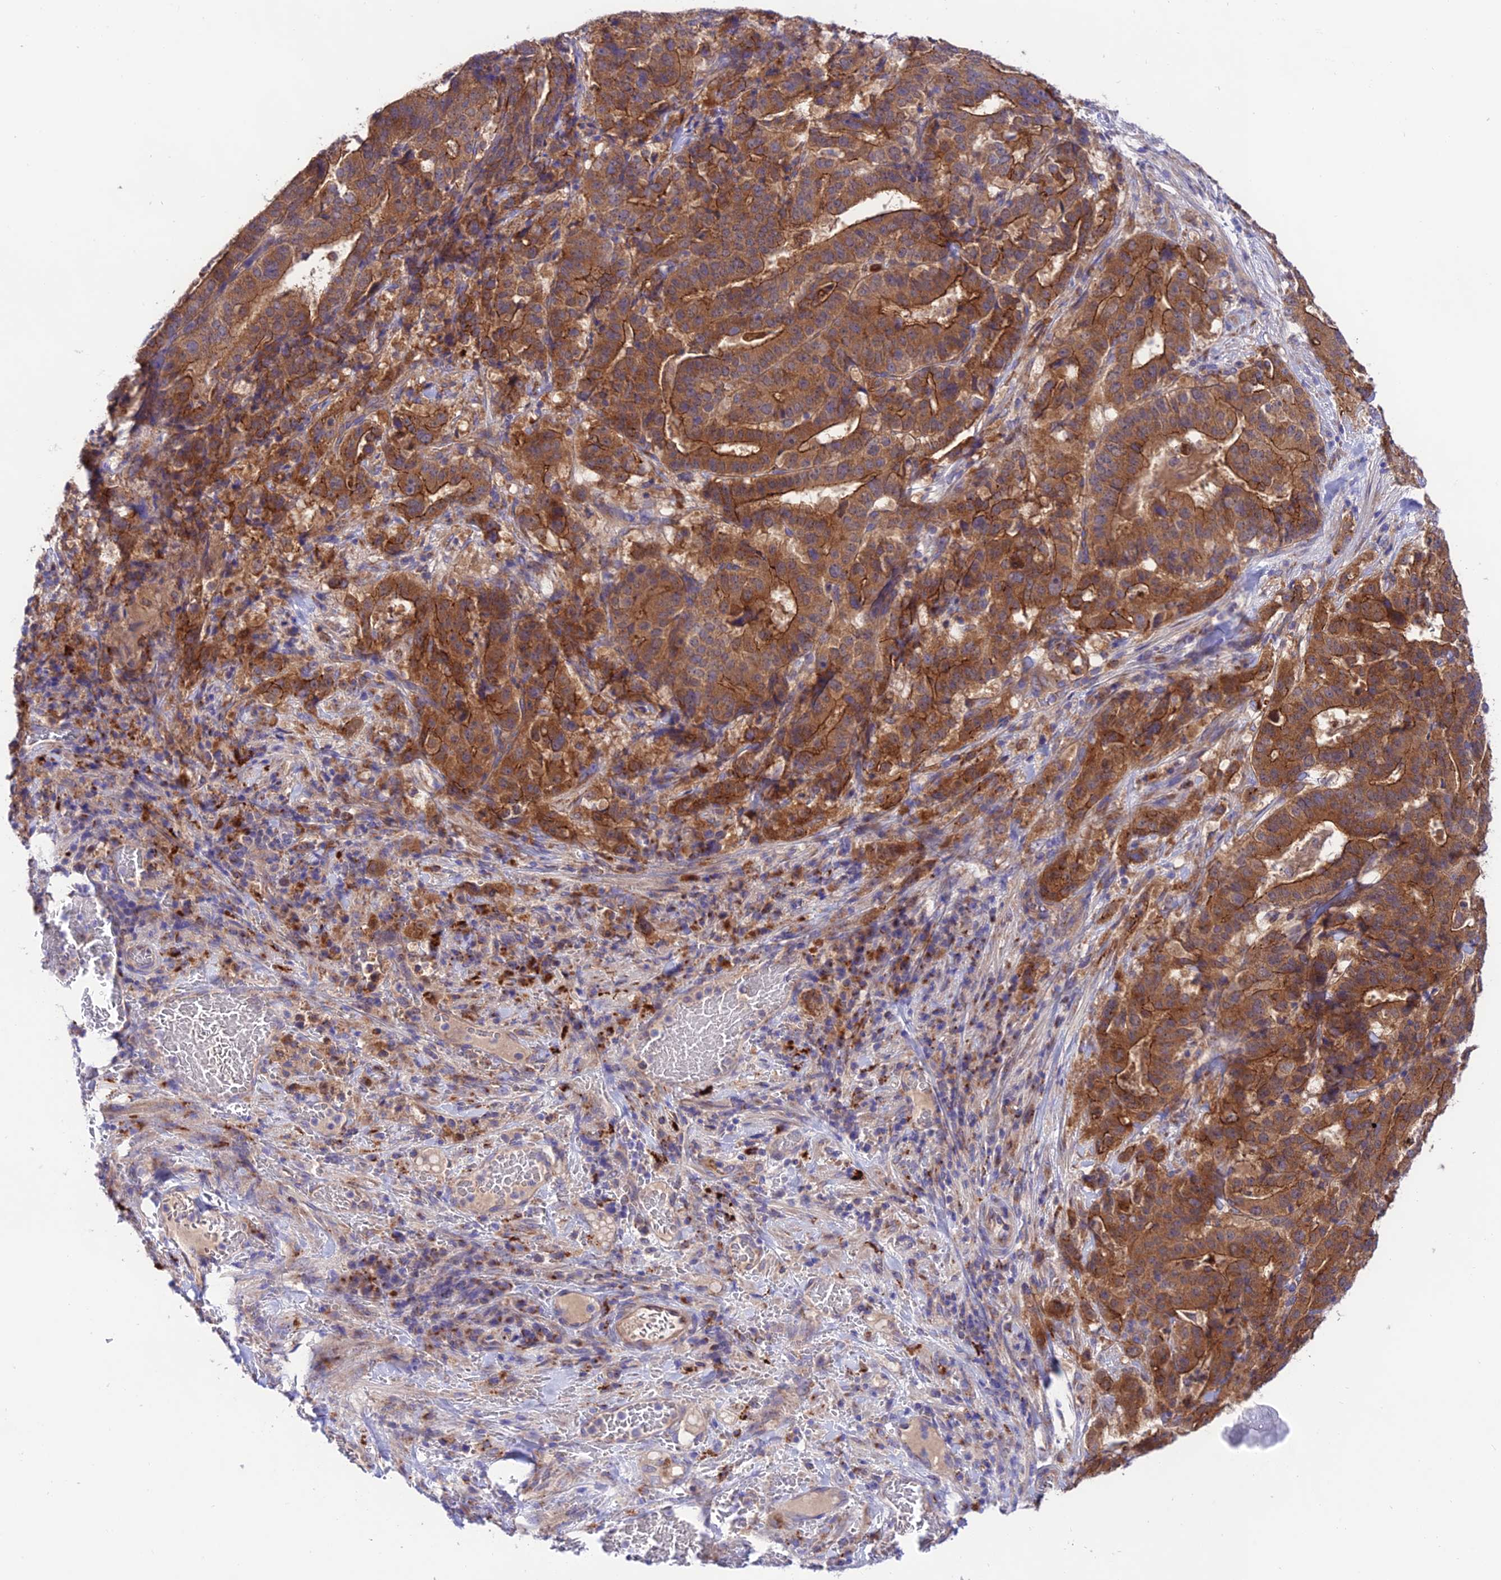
{"staining": {"intensity": "strong", "quantity": ">75%", "location": "cytoplasmic/membranous"}, "tissue": "stomach cancer", "cell_type": "Tumor cells", "image_type": "cancer", "snomed": [{"axis": "morphology", "description": "Adenocarcinoma, NOS"}, {"axis": "topography", "description": "Stomach"}], "caption": "Immunohistochemistry (IHC) of human stomach adenocarcinoma reveals high levels of strong cytoplasmic/membranous expression in approximately >75% of tumor cells. (brown staining indicates protein expression, while blue staining denotes nuclei).", "gene": "LACTB2", "patient": {"sex": "male", "age": 48}}